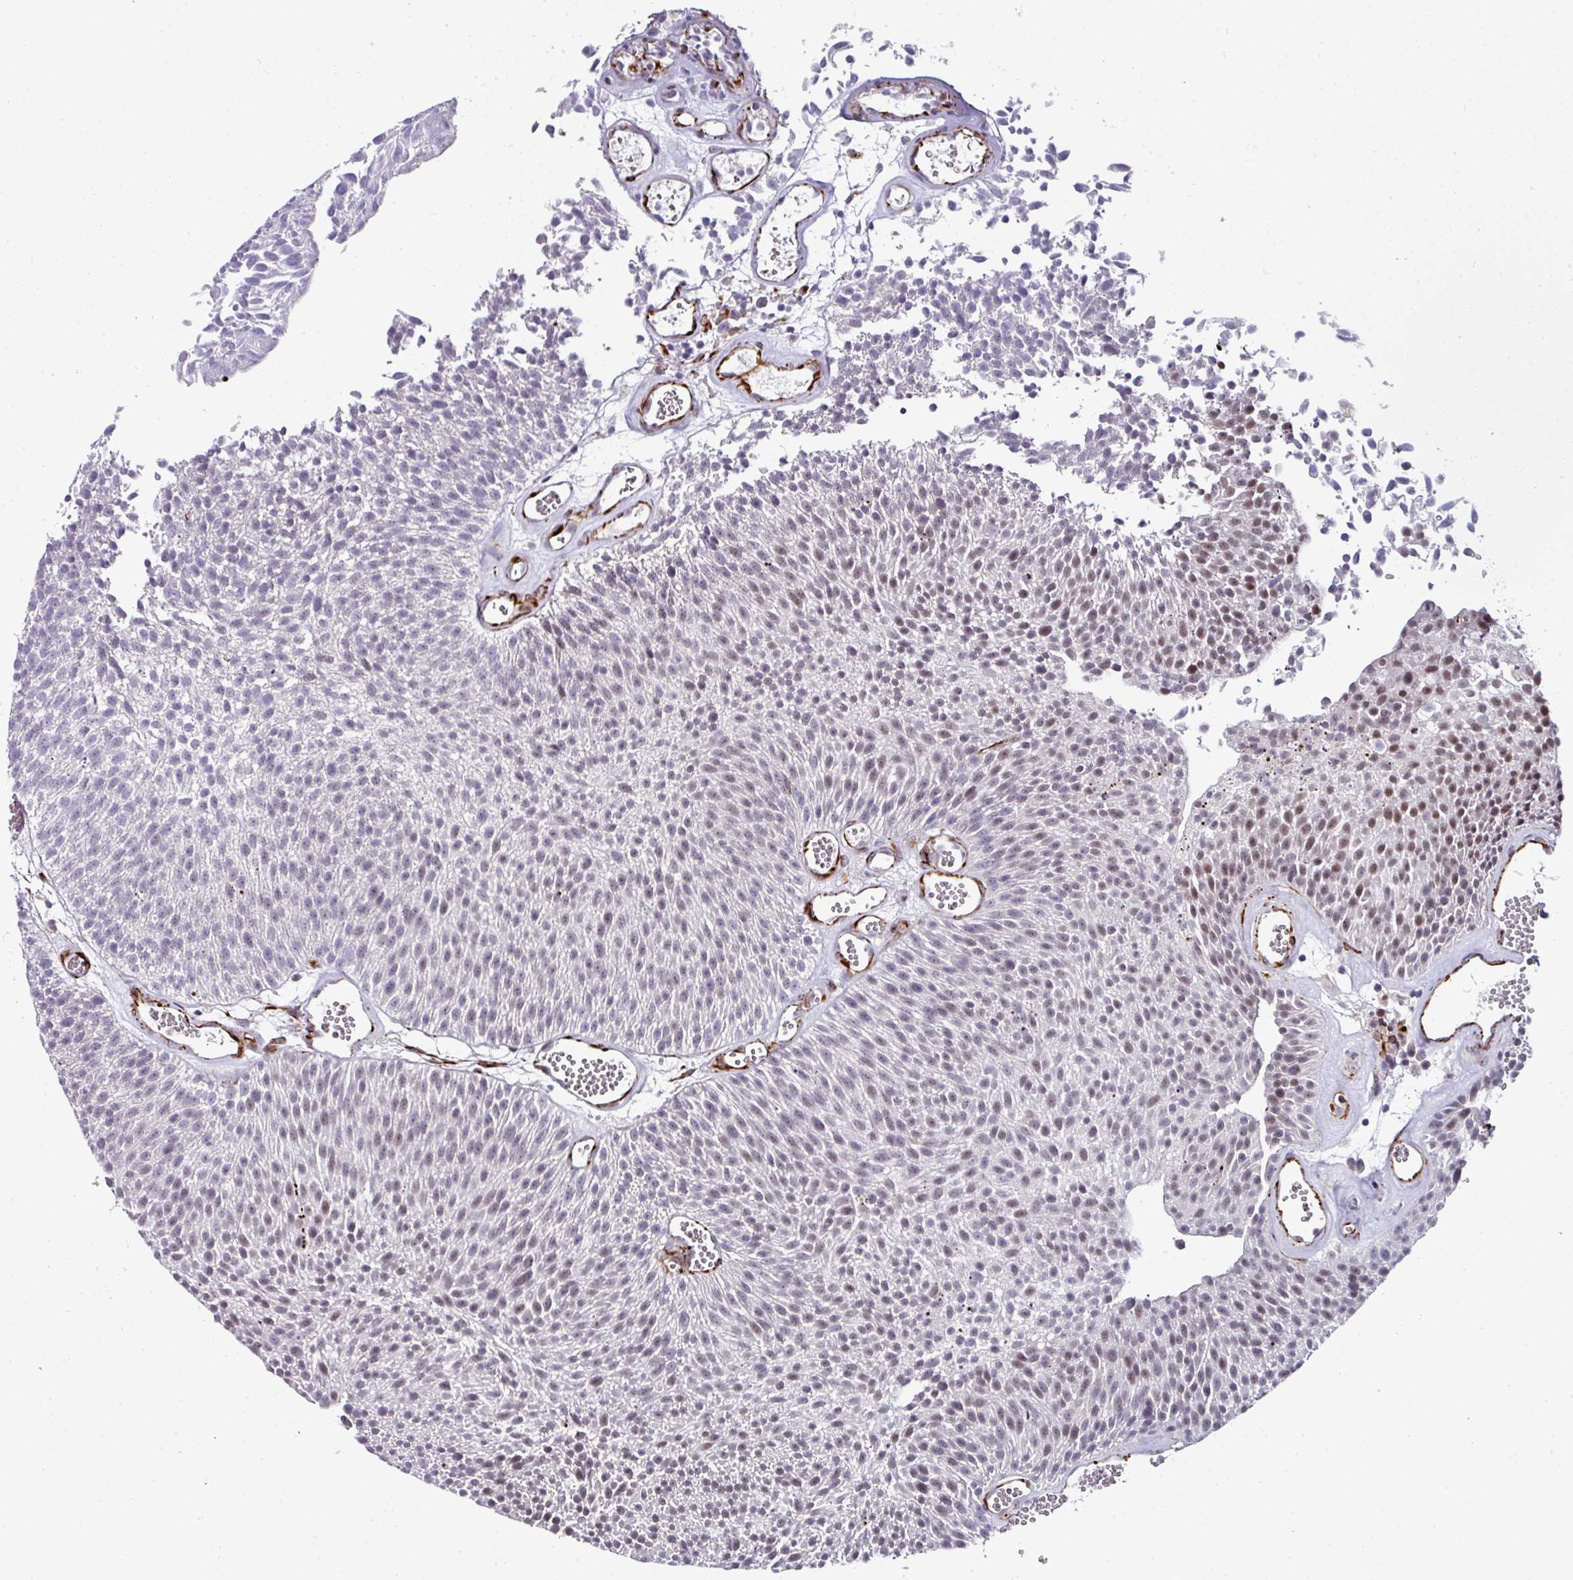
{"staining": {"intensity": "moderate", "quantity": "<25%", "location": "nuclear"}, "tissue": "urothelial cancer", "cell_type": "Tumor cells", "image_type": "cancer", "snomed": [{"axis": "morphology", "description": "Urothelial carcinoma, Low grade"}, {"axis": "topography", "description": "Urinary bladder"}], "caption": "This image exhibits immunohistochemistry (IHC) staining of human low-grade urothelial carcinoma, with low moderate nuclear expression in about <25% of tumor cells.", "gene": "TMPRSS9", "patient": {"sex": "female", "age": 79}}